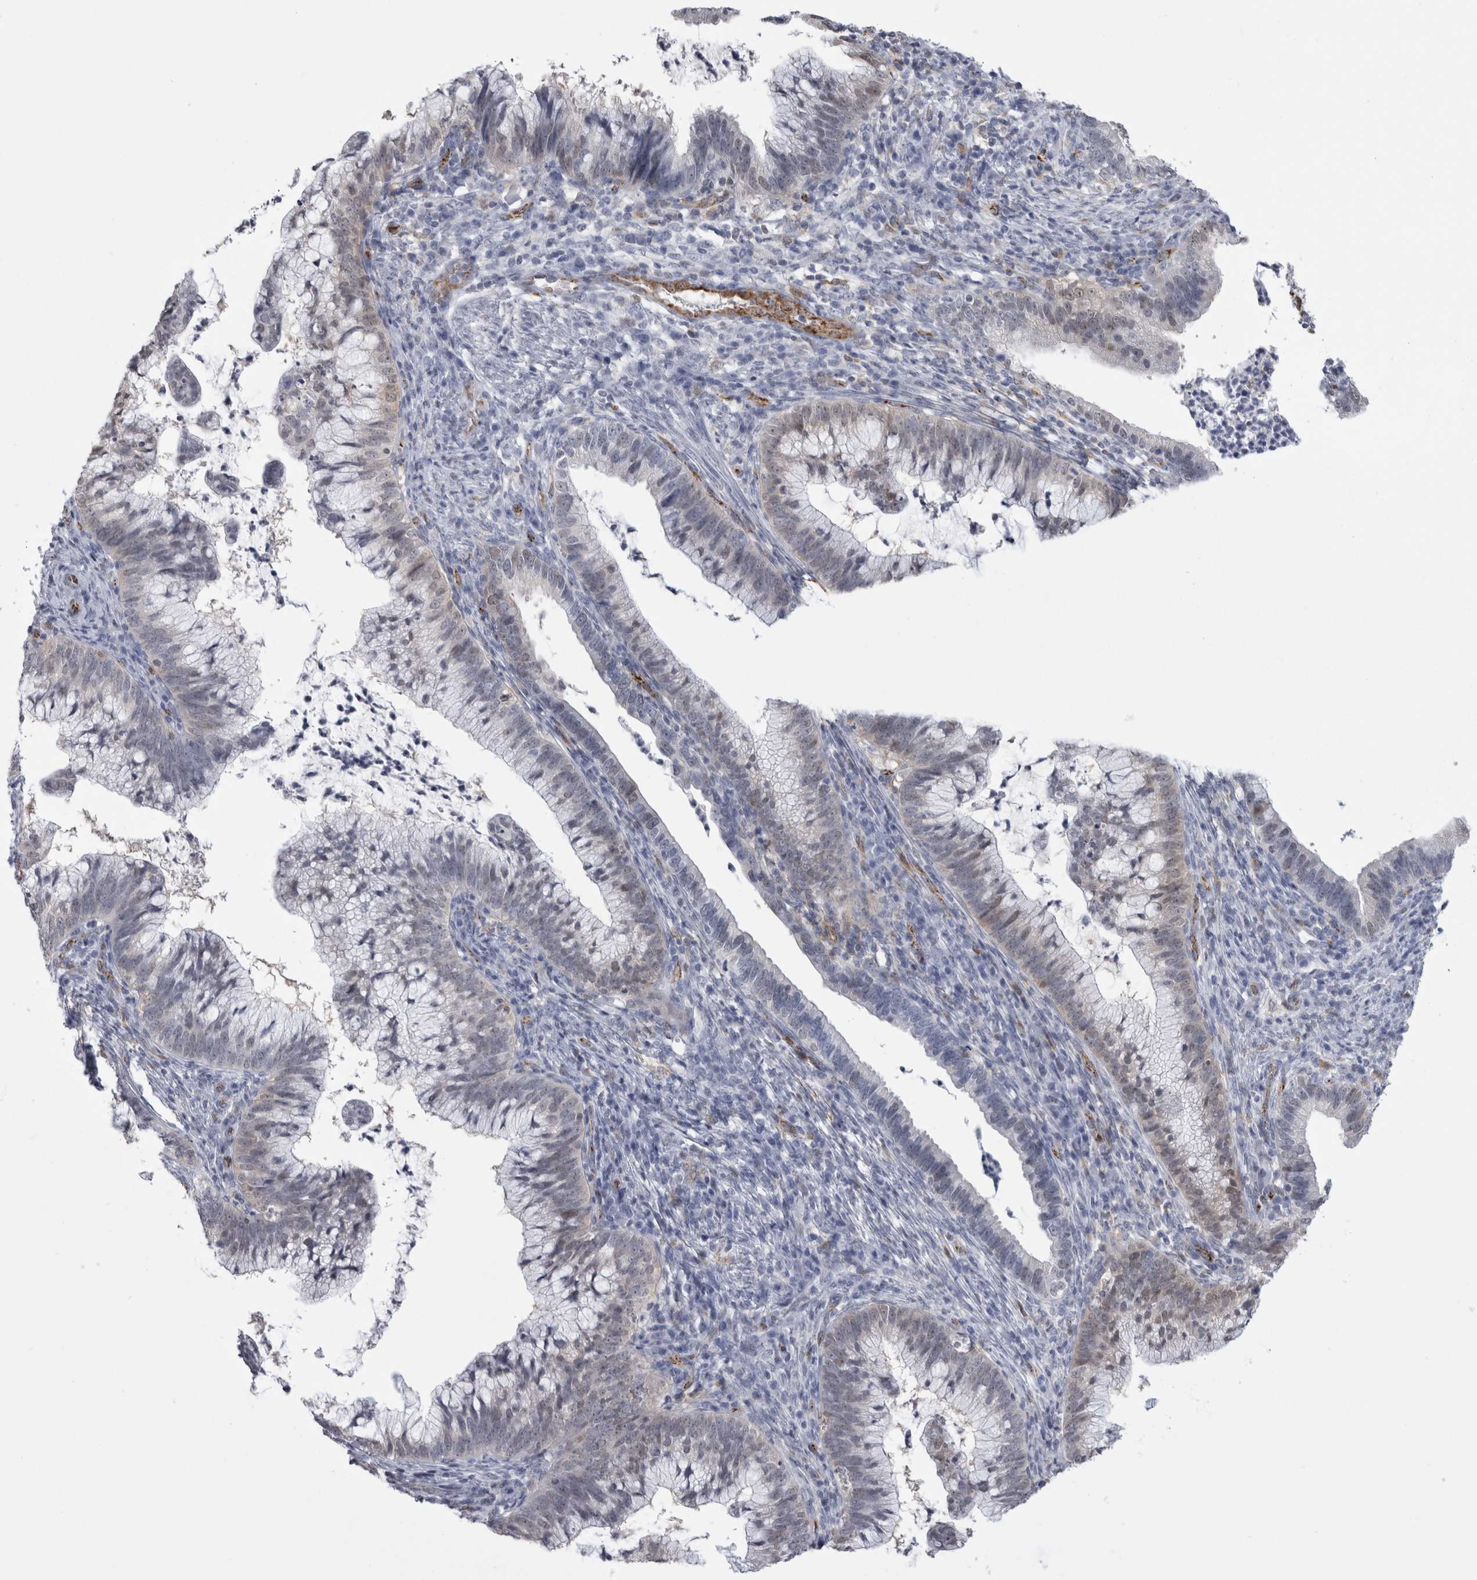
{"staining": {"intensity": "negative", "quantity": "none", "location": "none"}, "tissue": "cervical cancer", "cell_type": "Tumor cells", "image_type": "cancer", "snomed": [{"axis": "morphology", "description": "Adenocarcinoma, NOS"}, {"axis": "topography", "description": "Cervix"}], "caption": "DAB (3,3'-diaminobenzidine) immunohistochemical staining of cervical cancer displays no significant expression in tumor cells. Nuclei are stained in blue.", "gene": "ACOT7", "patient": {"sex": "female", "age": 36}}